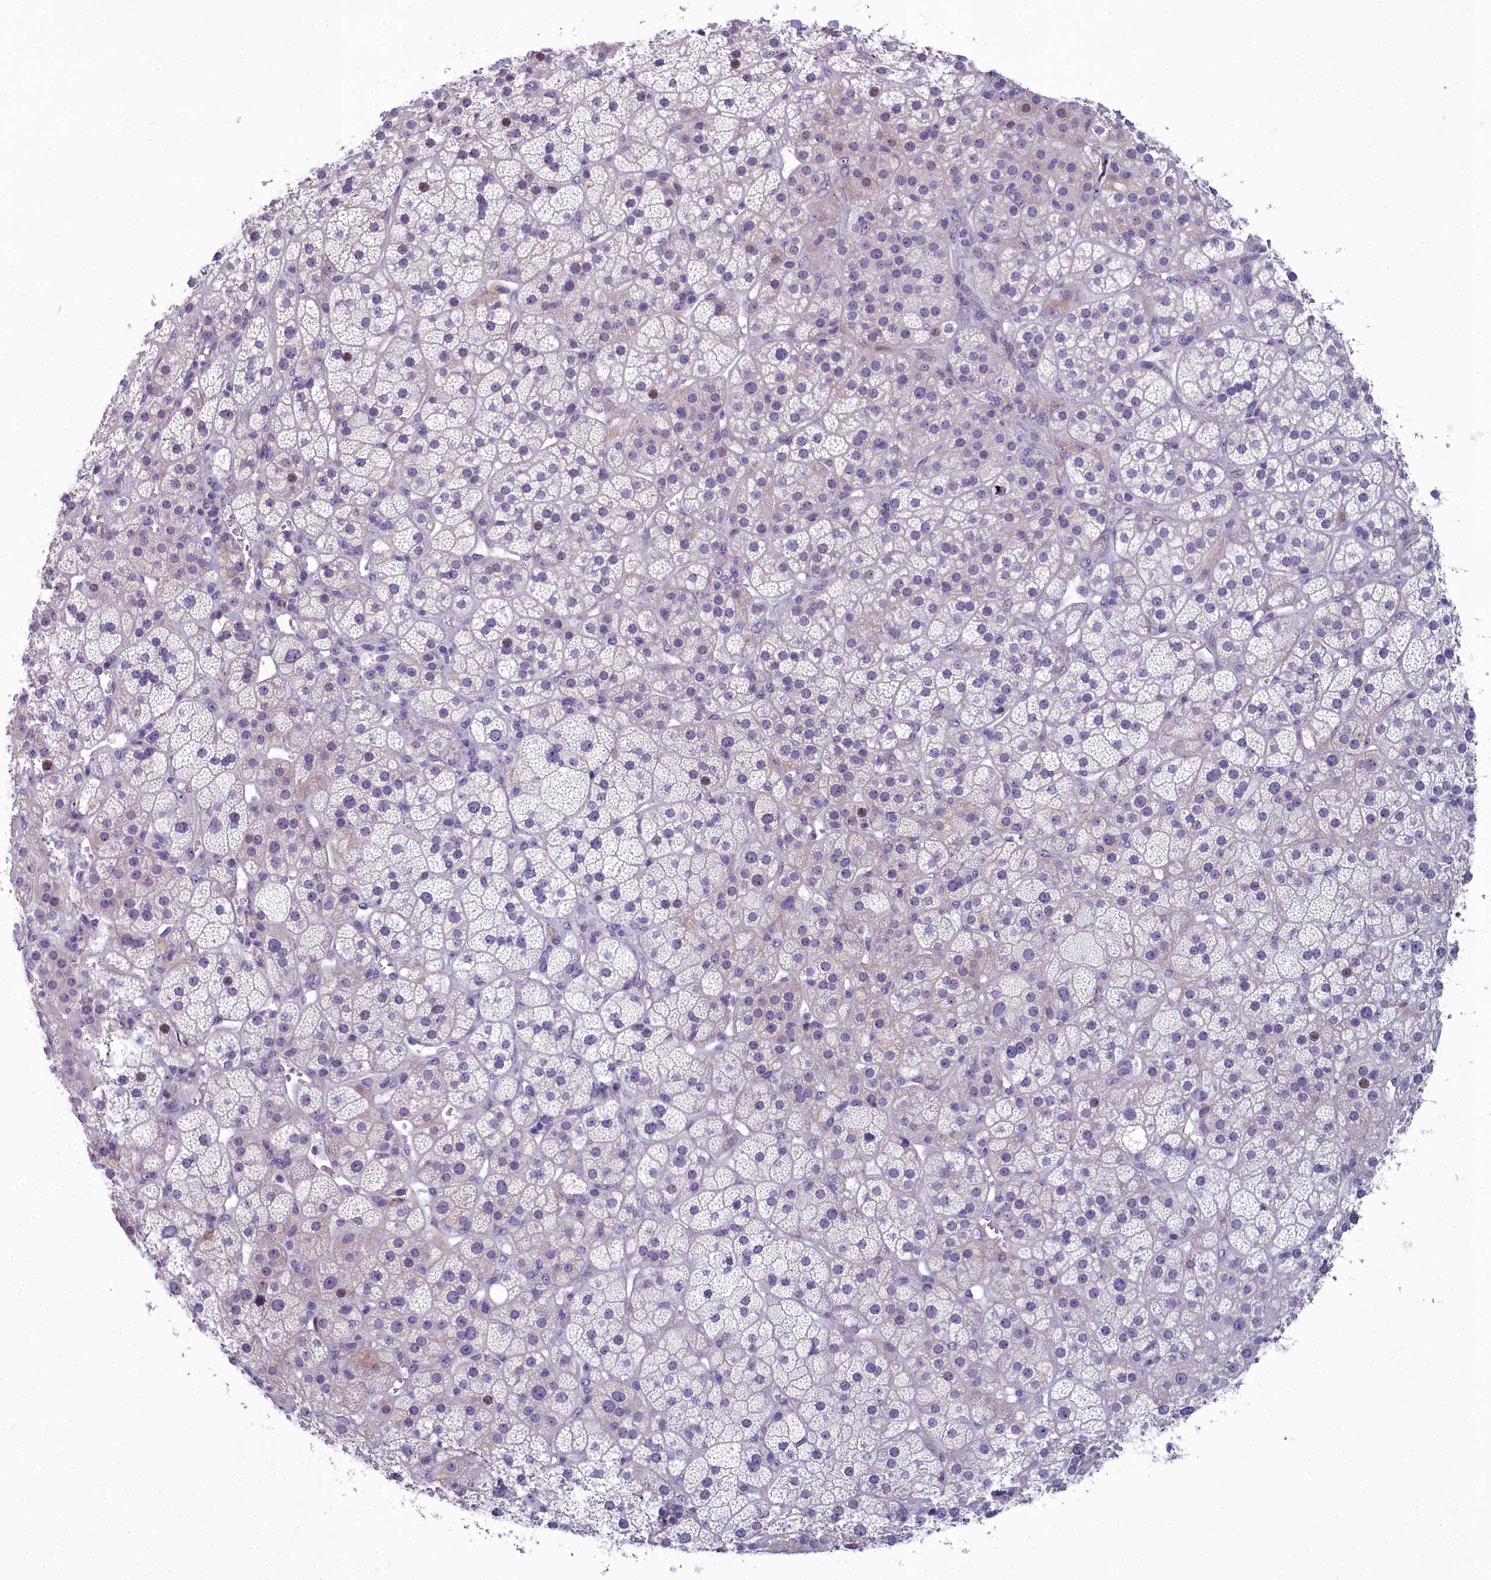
{"staining": {"intensity": "negative", "quantity": "none", "location": "none"}, "tissue": "adrenal gland", "cell_type": "Glandular cells", "image_type": "normal", "snomed": [{"axis": "morphology", "description": "Normal tissue, NOS"}, {"axis": "topography", "description": "Adrenal gland"}], "caption": "Protein analysis of unremarkable adrenal gland displays no significant staining in glandular cells.", "gene": "INSYN2A", "patient": {"sex": "female", "age": 70}}